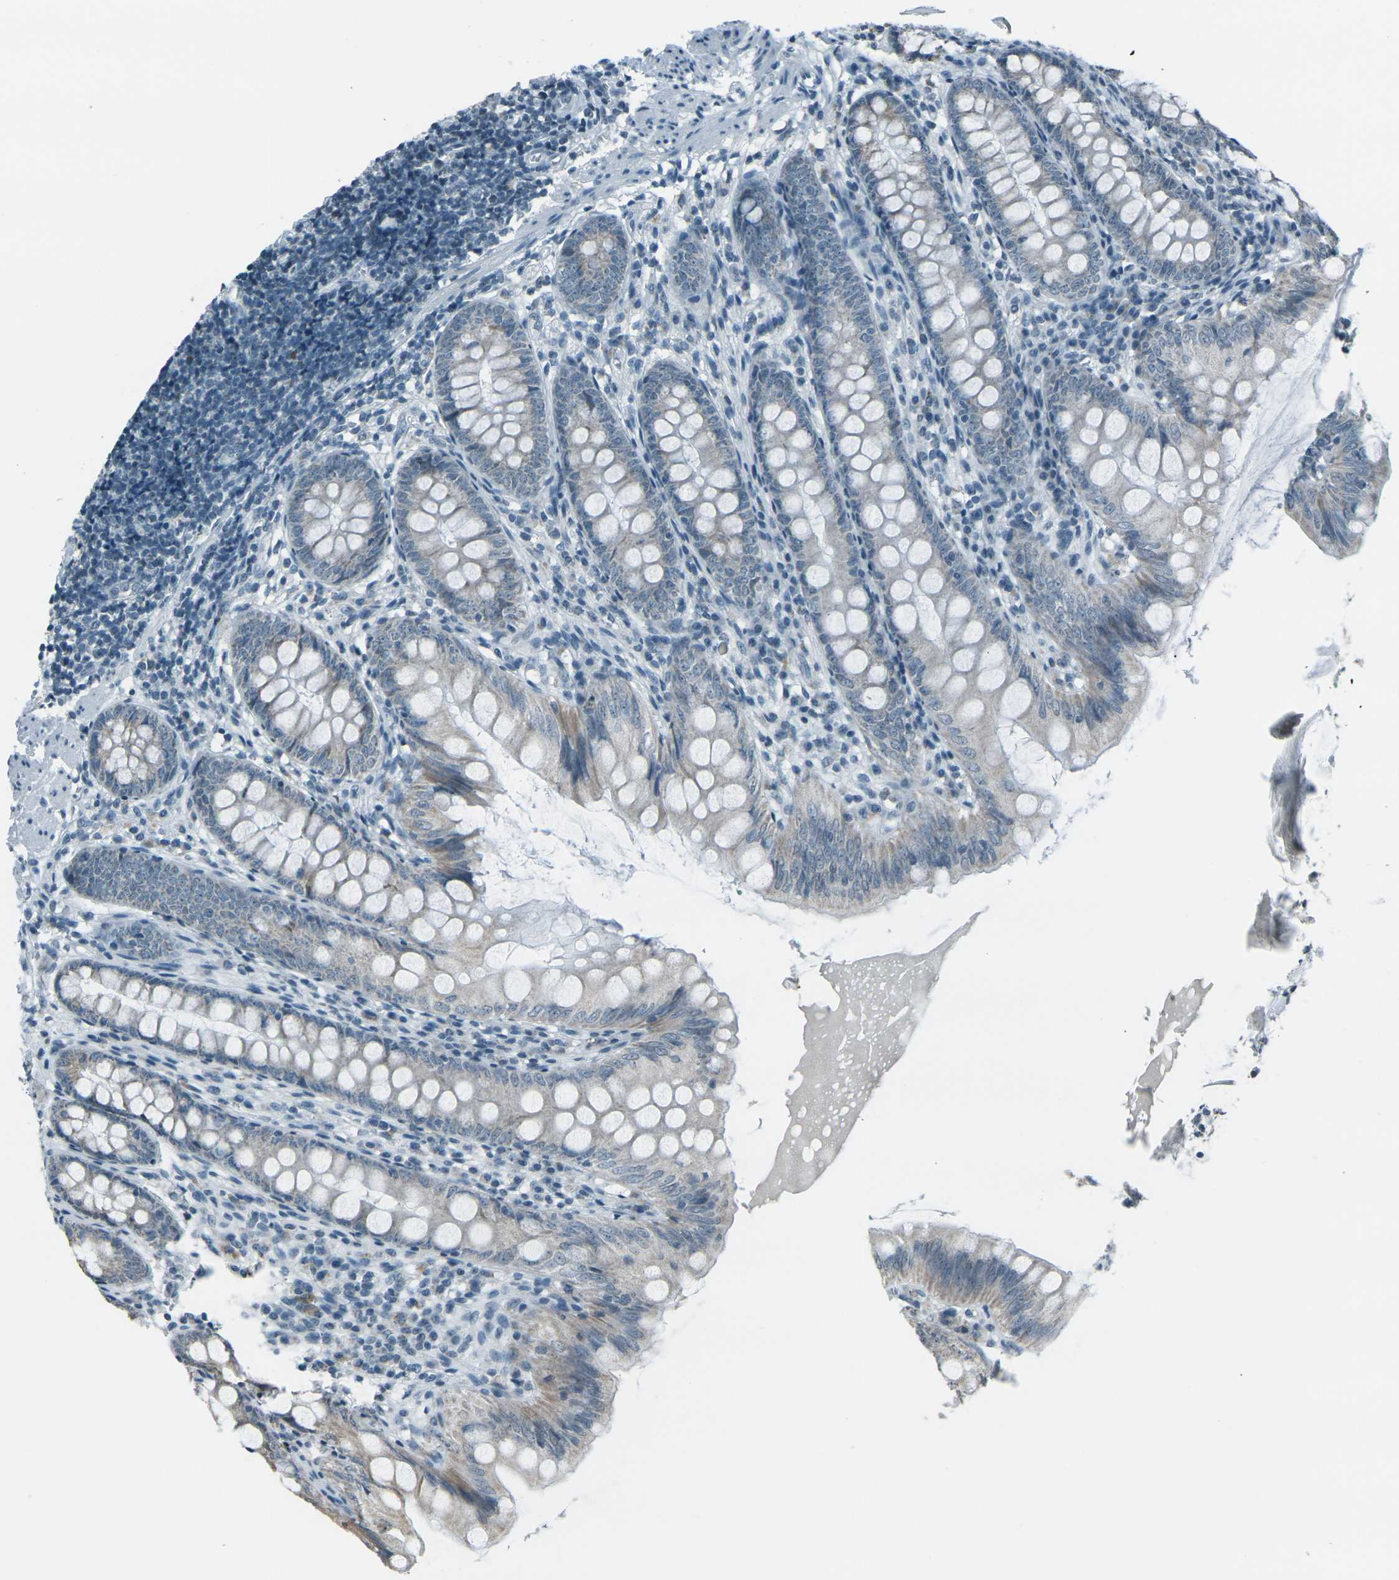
{"staining": {"intensity": "weak", "quantity": "<25%", "location": "cytoplasmic/membranous"}, "tissue": "appendix", "cell_type": "Glandular cells", "image_type": "normal", "snomed": [{"axis": "morphology", "description": "Normal tissue, NOS"}, {"axis": "topography", "description": "Appendix"}], "caption": "Immunohistochemistry micrograph of normal appendix: appendix stained with DAB (3,3'-diaminobenzidine) reveals no significant protein staining in glandular cells. (Brightfield microscopy of DAB IHC at high magnification).", "gene": "H2BC1", "patient": {"sex": "female", "age": 77}}